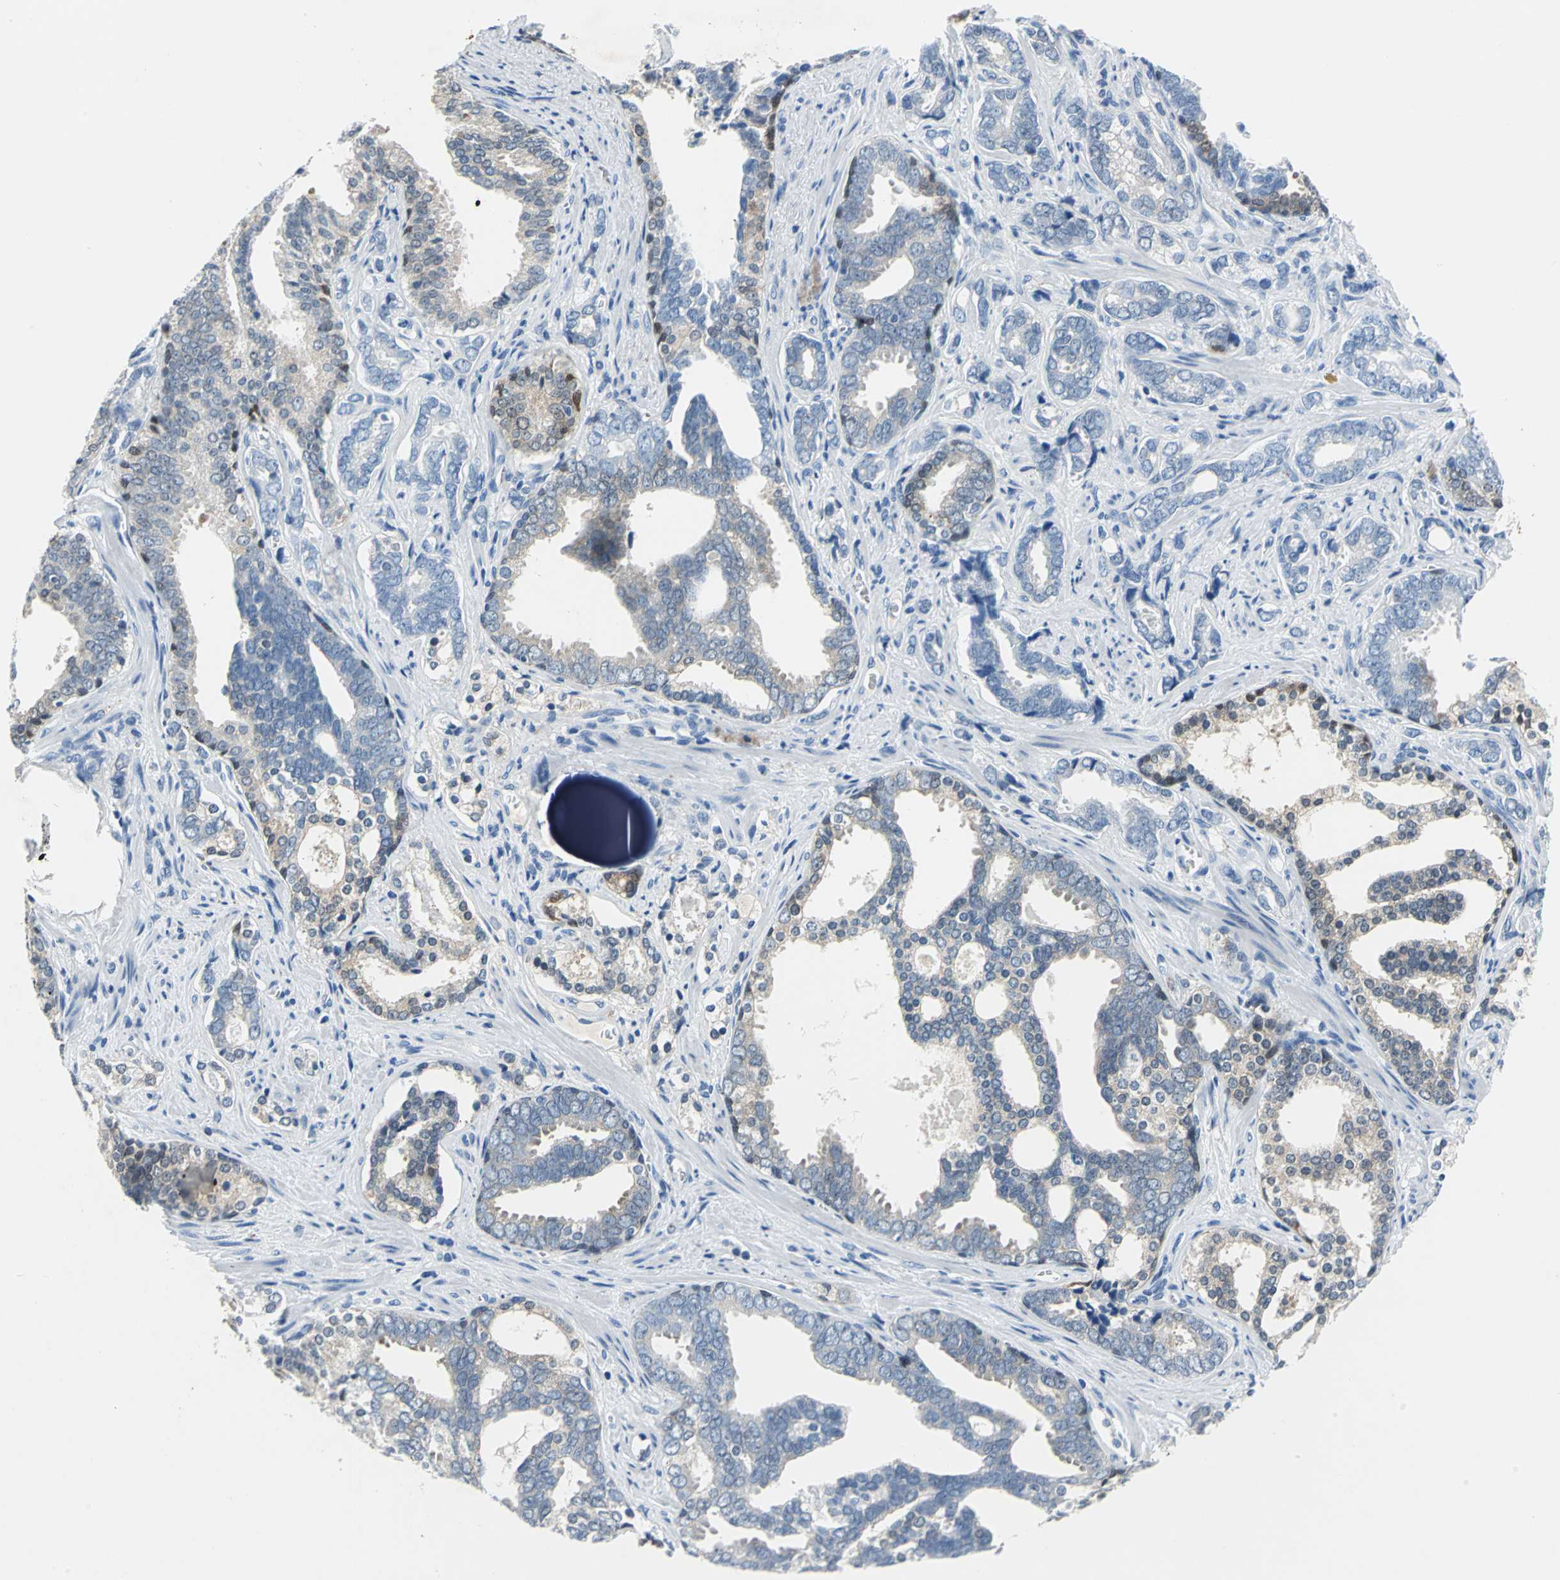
{"staining": {"intensity": "weak", "quantity": "25%-75%", "location": "cytoplasmic/membranous"}, "tissue": "prostate cancer", "cell_type": "Tumor cells", "image_type": "cancer", "snomed": [{"axis": "morphology", "description": "Adenocarcinoma, High grade"}, {"axis": "topography", "description": "Prostate"}], "caption": "The image exhibits staining of prostate cancer (adenocarcinoma (high-grade)), revealing weak cytoplasmic/membranous protein positivity (brown color) within tumor cells.", "gene": "SFN", "patient": {"sex": "male", "age": 67}}